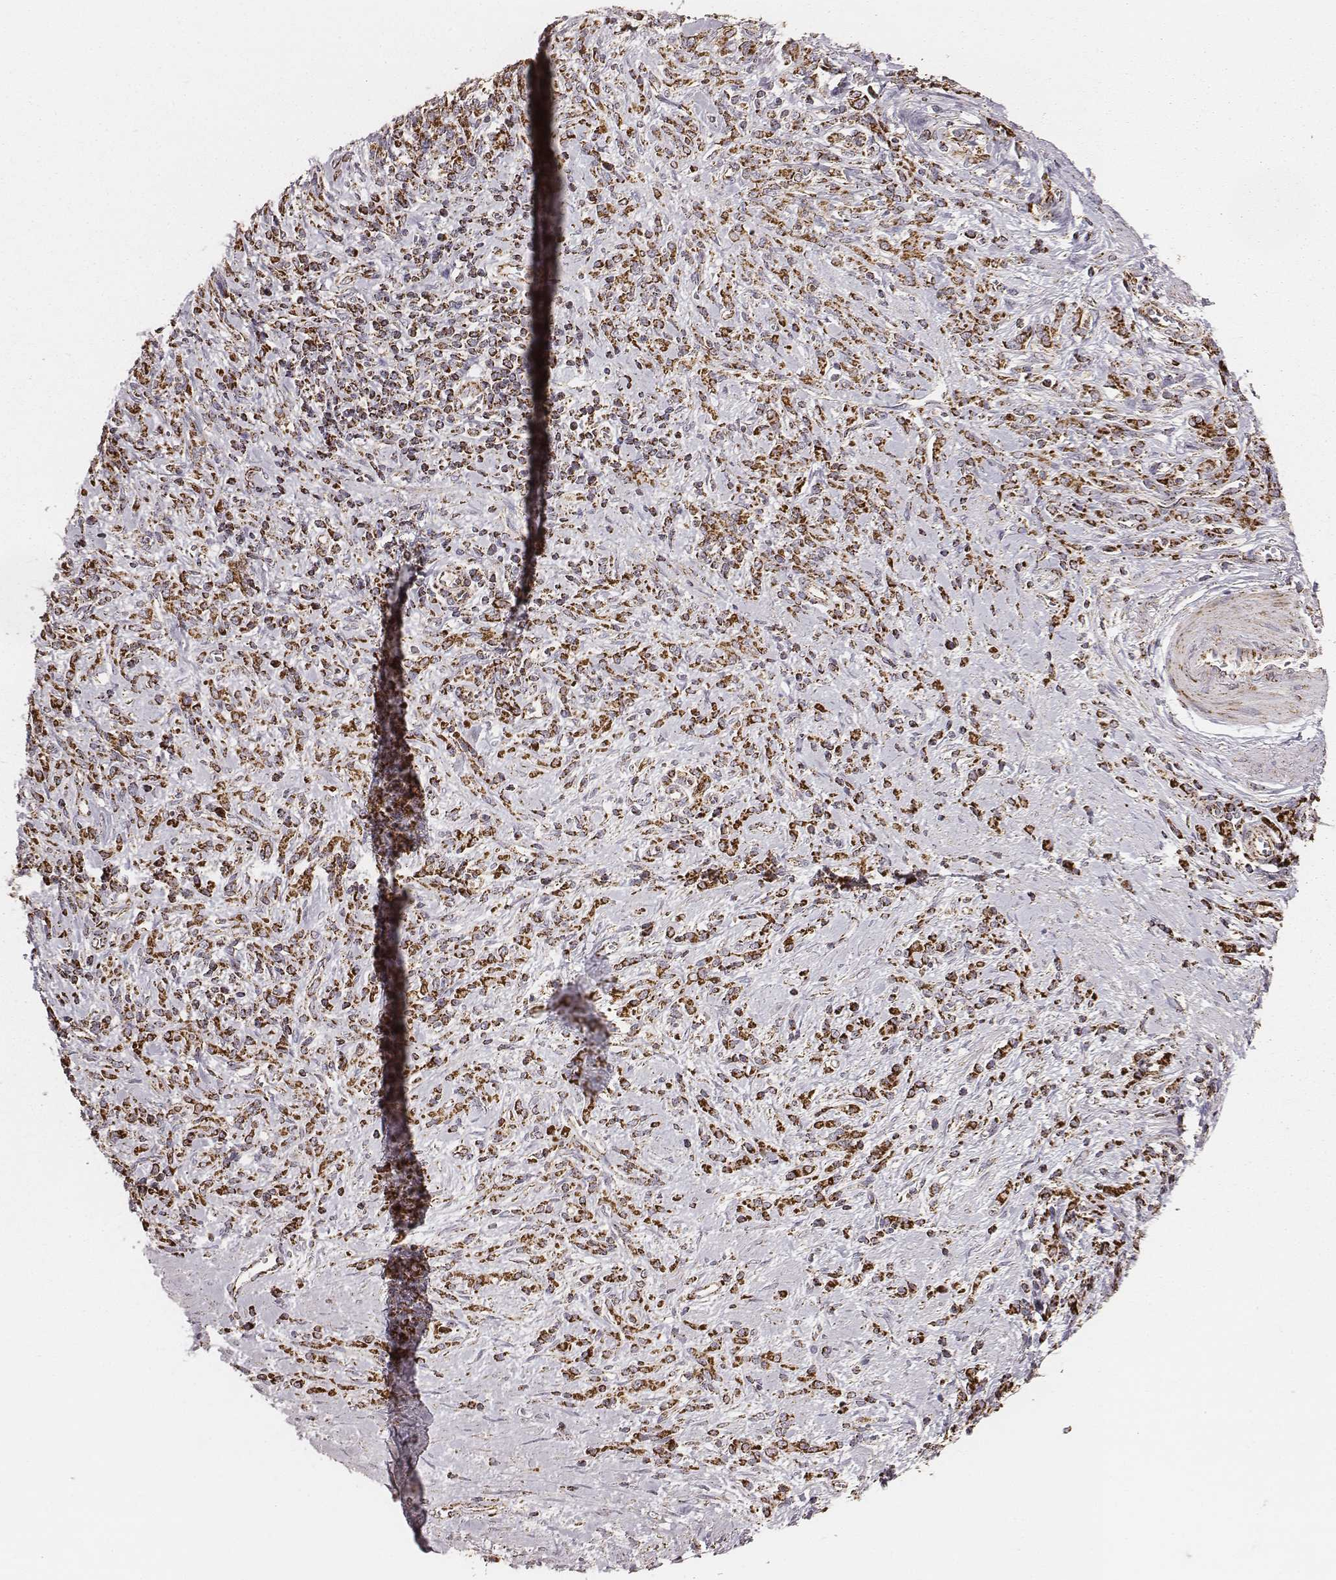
{"staining": {"intensity": "strong", "quantity": ">75%", "location": "cytoplasmic/membranous"}, "tissue": "stomach cancer", "cell_type": "Tumor cells", "image_type": "cancer", "snomed": [{"axis": "morphology", "description": "Adenocarcinoma, NOS"}, {"axis": "topography", "description": "Stomach"}], "caption": "Immunohistochemistry (IHC) image of adenocarcinoma (stomach) stained for a protein (brown), which demonstrates high levels of strong cytoplasmic/membranous positivity in approximately >75% of tumor cells.", "gene": "TUFM", "patient": {"sex": "female", "age": 57}}